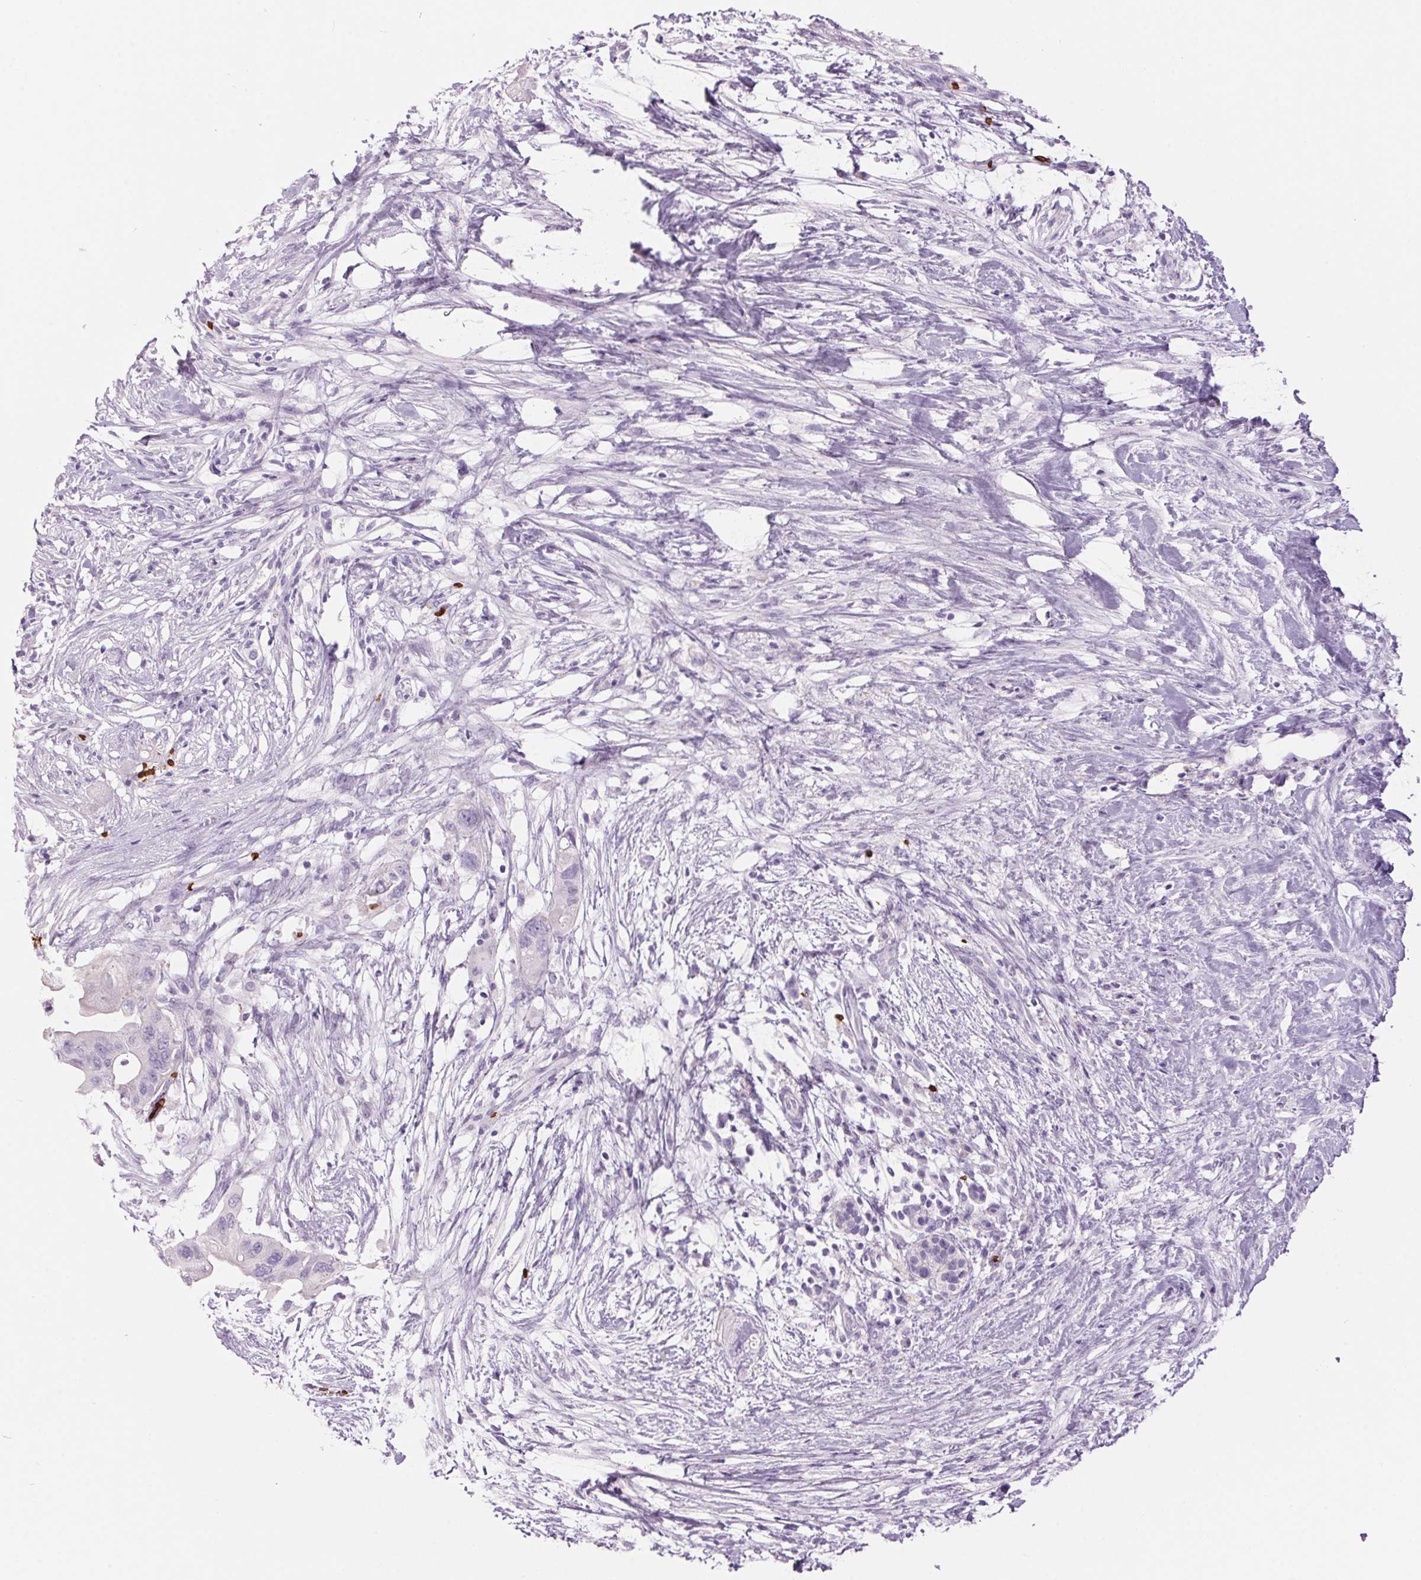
{"staining": {"intensity": "negative", "quantity": "none", "location": "none"}, "tissue": "pancreatic cancer", "cell_type": "Tumor cells", "image_type": "cancer", "snomed": [{"axis": "morphology", "description": "Adenocarcinoma, NOS"}, {"axis": "topography", "description": "Pancreas"}], "caption": "Human adenocarcinoma (pancreatic) stained for a protein using IHC exhibits no positivity in tumor cells.", "gene": "HBQ1", "patient": {"sex": "female", "age": 72}}